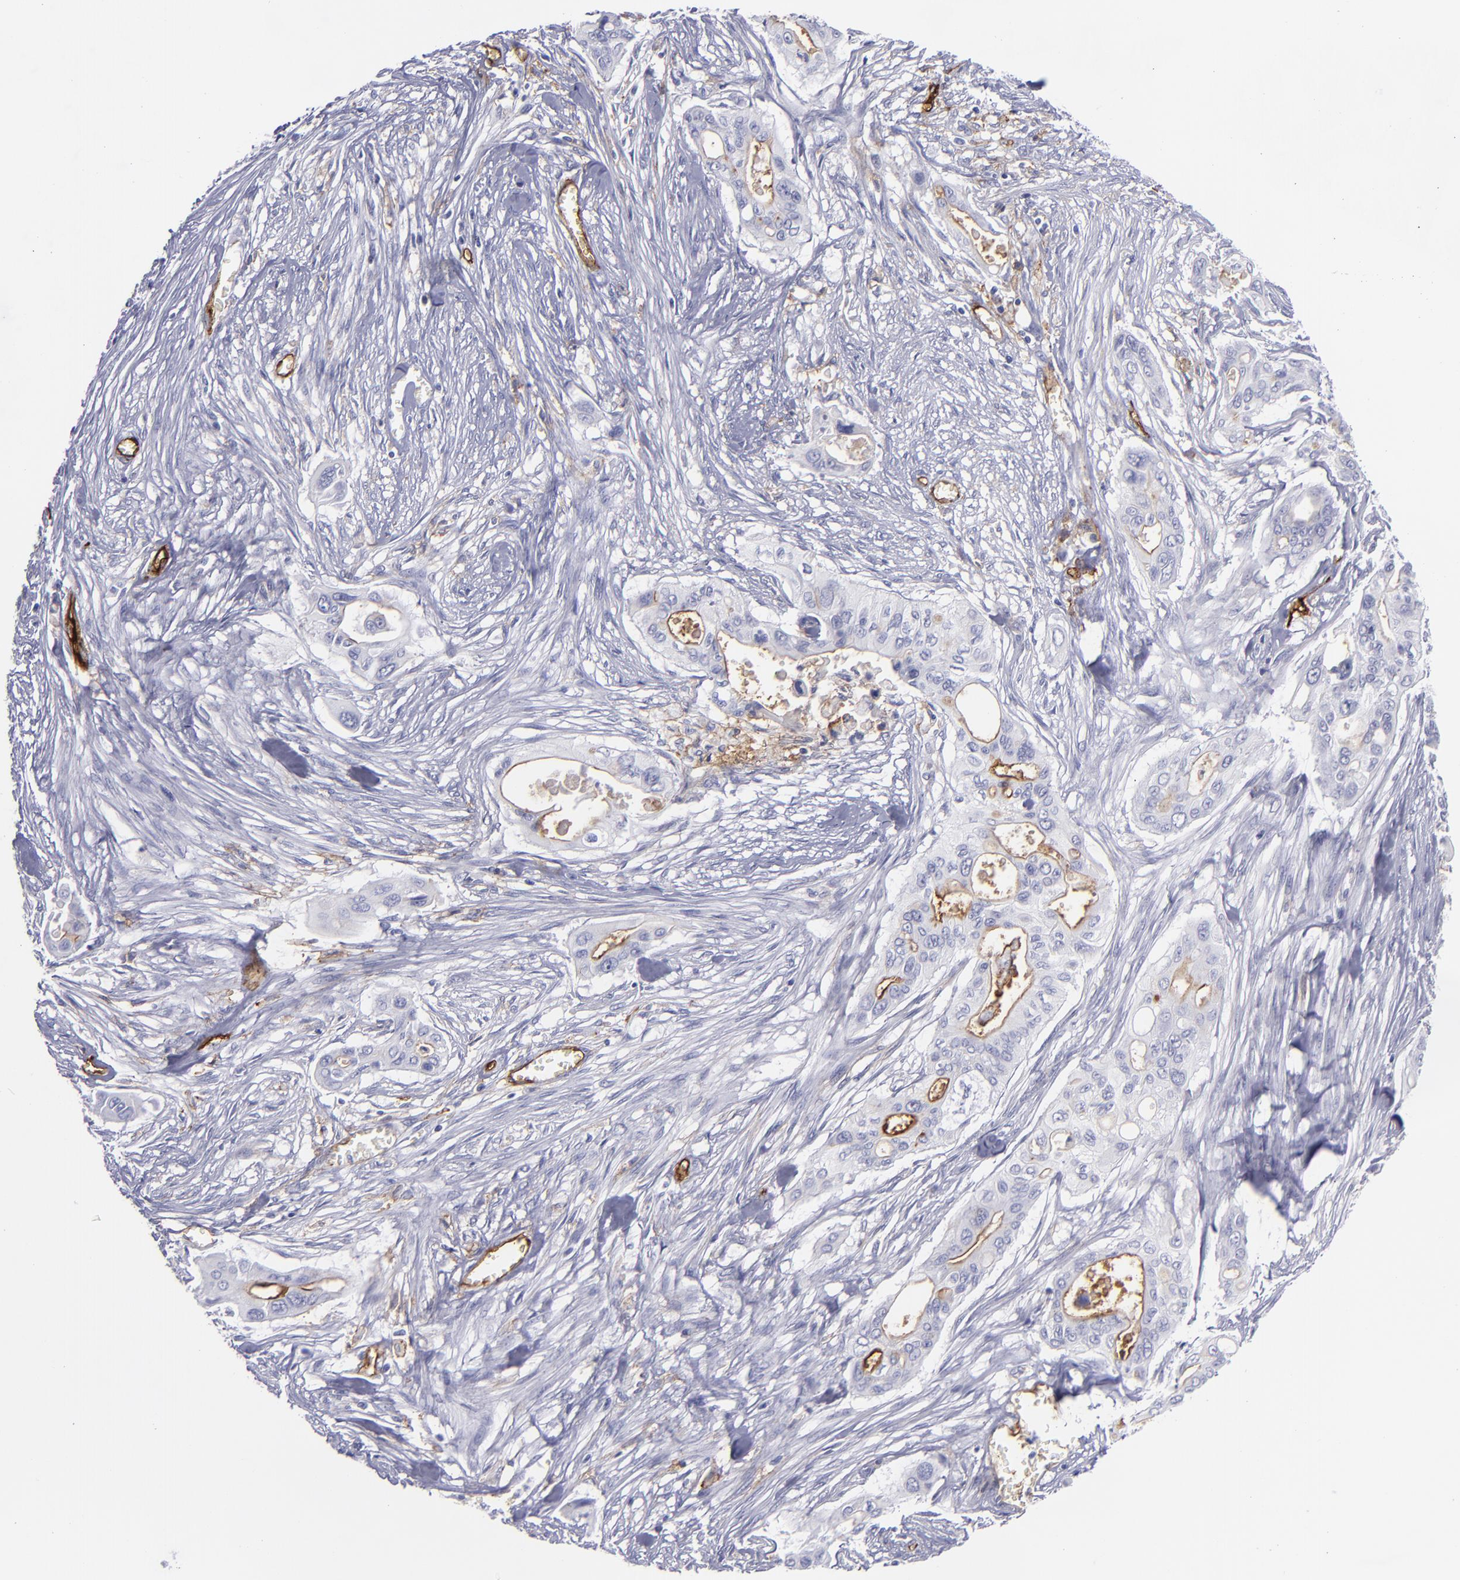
{"staining": {"intensity": "moderate", "quantity": "<25%", "location": "cytoplasmic/membranous"}, "tissue": "pancreatic cancer", "cell_type": "Tumor cells", "image_type": "cancer", "snomed": [{"axis": "morphology", "description": "Adenocarcinoma, NOS"}, {"axis": "topography", "description": "Pancreas"}], "caption": "This is a micrograph of immunohistochemistry (IHC) staining of adenocarcinoma (pancreatic), which shows moderate positivity in the cytoplasmic/membranous of tumor cells.", "gene": "ACE", "patient": {"sex": "male", "age": 77}}